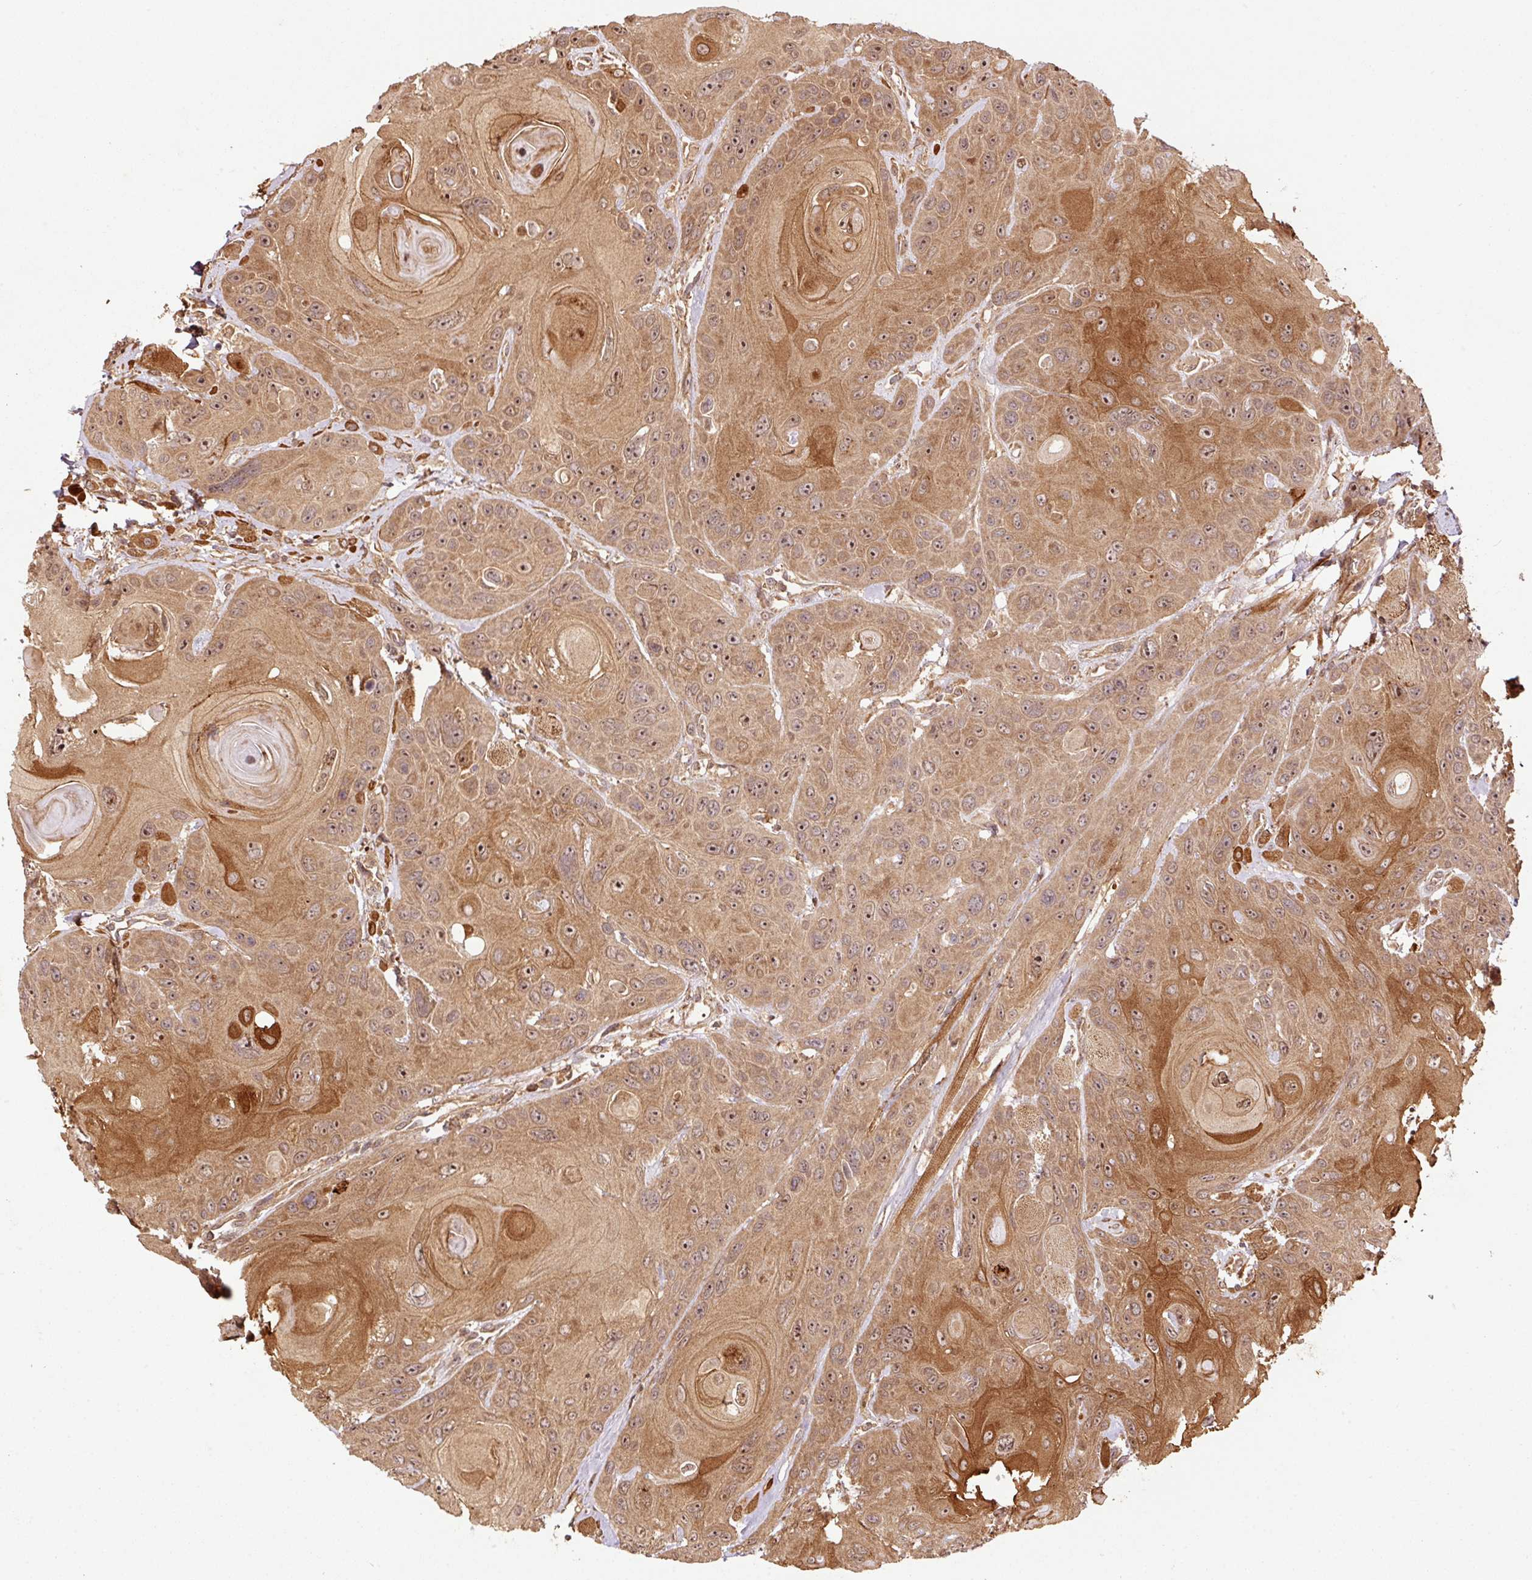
{"staining": {"intensity": "moderate", "quantity": ">75%", "location": "cytoplasmic/membranous,nuclear"}, "tissue": "head and neck cancer", "cell_type": "Tumor cells", "image_type": "cancer", "snomed": [{"axis": "morphology", "description": "Squamous cell carcinoma, NOS"}, {"axis": "topography", "description": "Head-Neck"}], "caption": "Immunohistochemical staining of head and neck squamous cell carcinoma reveals moderate cytoplasmic/membranous and nuclear protein staining in about >75% of tumor cells.", "gene": "OXER1", "patient": {"sex": "female", "age": 59}}